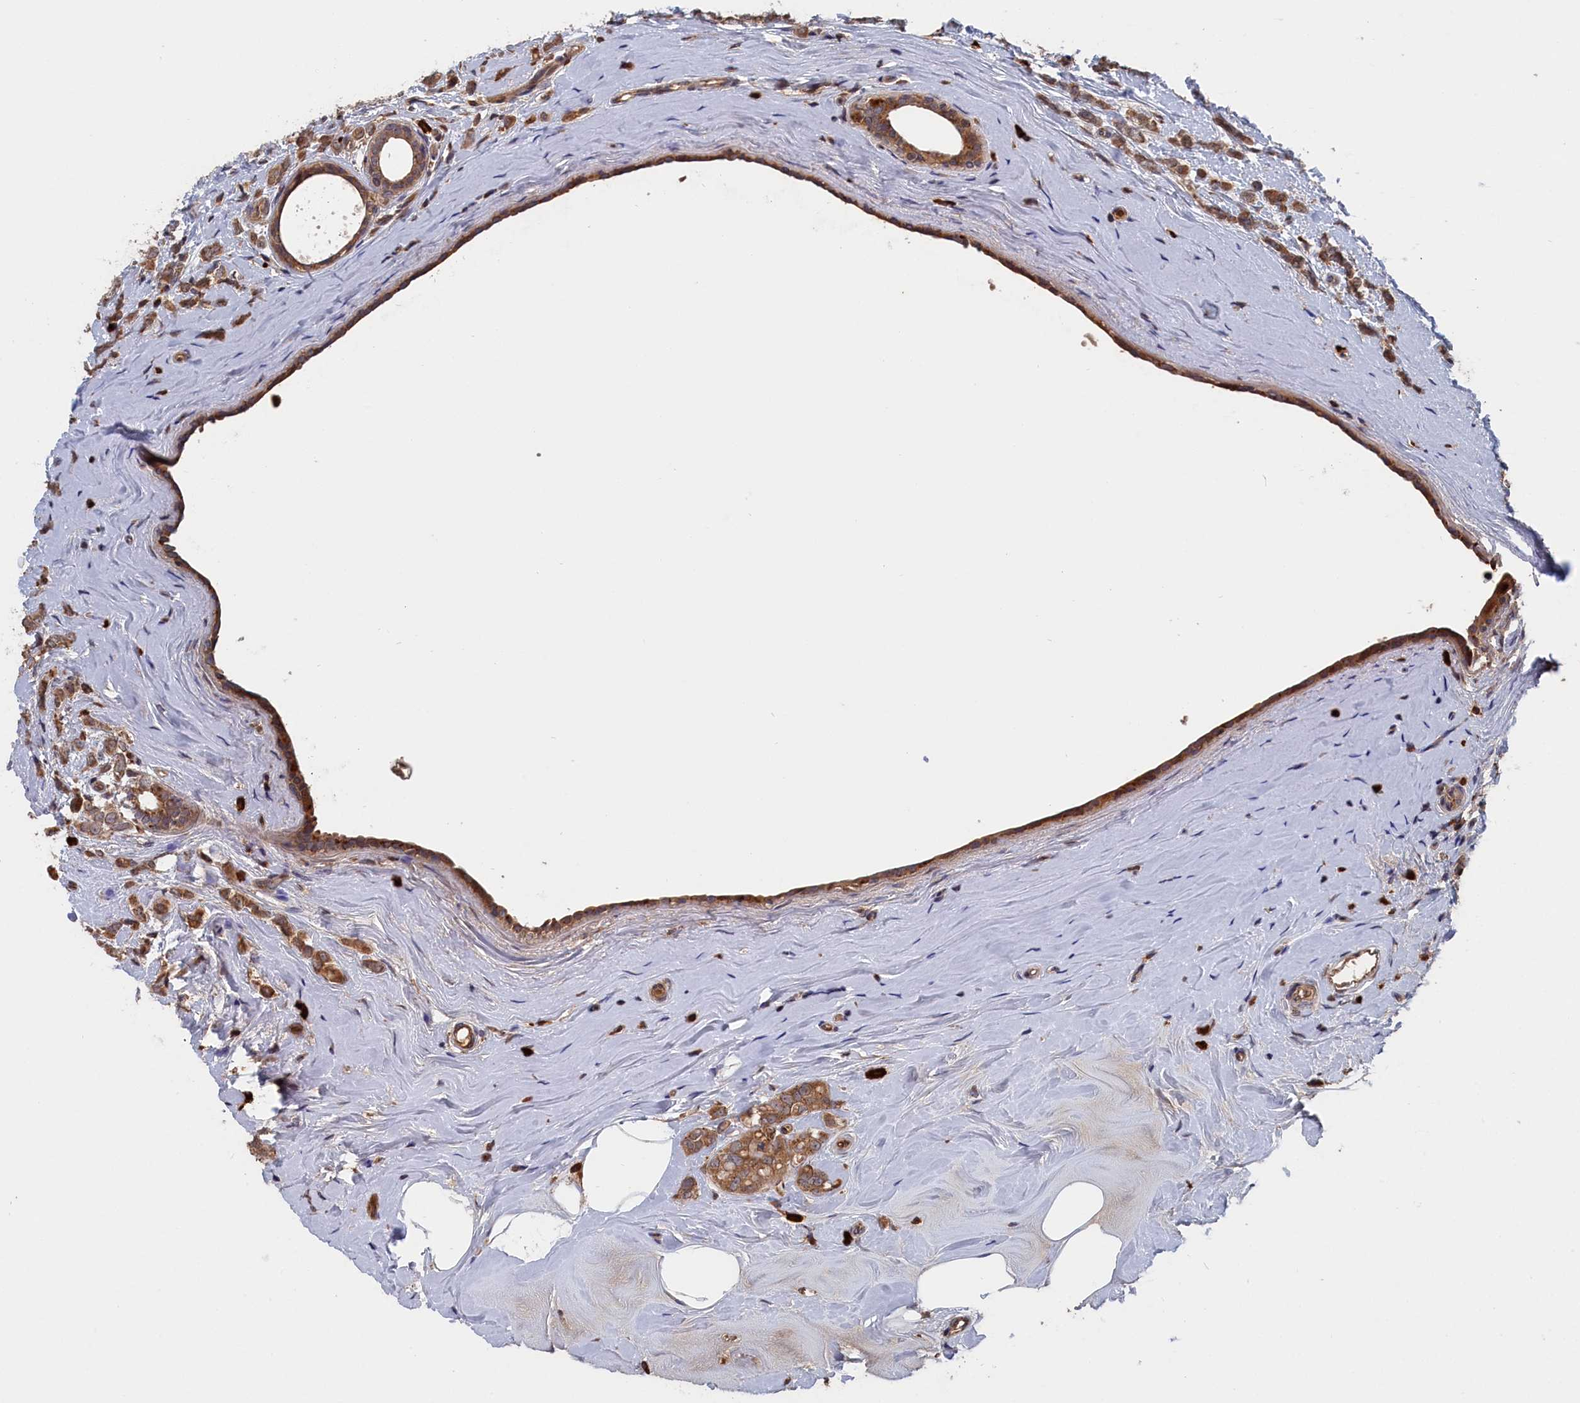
{"staining": {"intensity": "moderate", "quantity": ">75%", "location": "cytoplasmic/membranous"}, "tissue": "breast cancer", "cell_type": "Tumor cells", "image_type": "cancer", "snomed": [{"axis": "morphology", "description": "Lobular carcinoma"}, {"axis": "topography", "description": "Breast"}], "caption": "Immunohistochemical staining of breast cancer (lobular carcinoma) exhibits moderate cytoplasmic/membranous protein expression in about >75% of tumor cells.", "gene": "TRAPPC2L", "patient": {"sex": "female", "age": 47}}